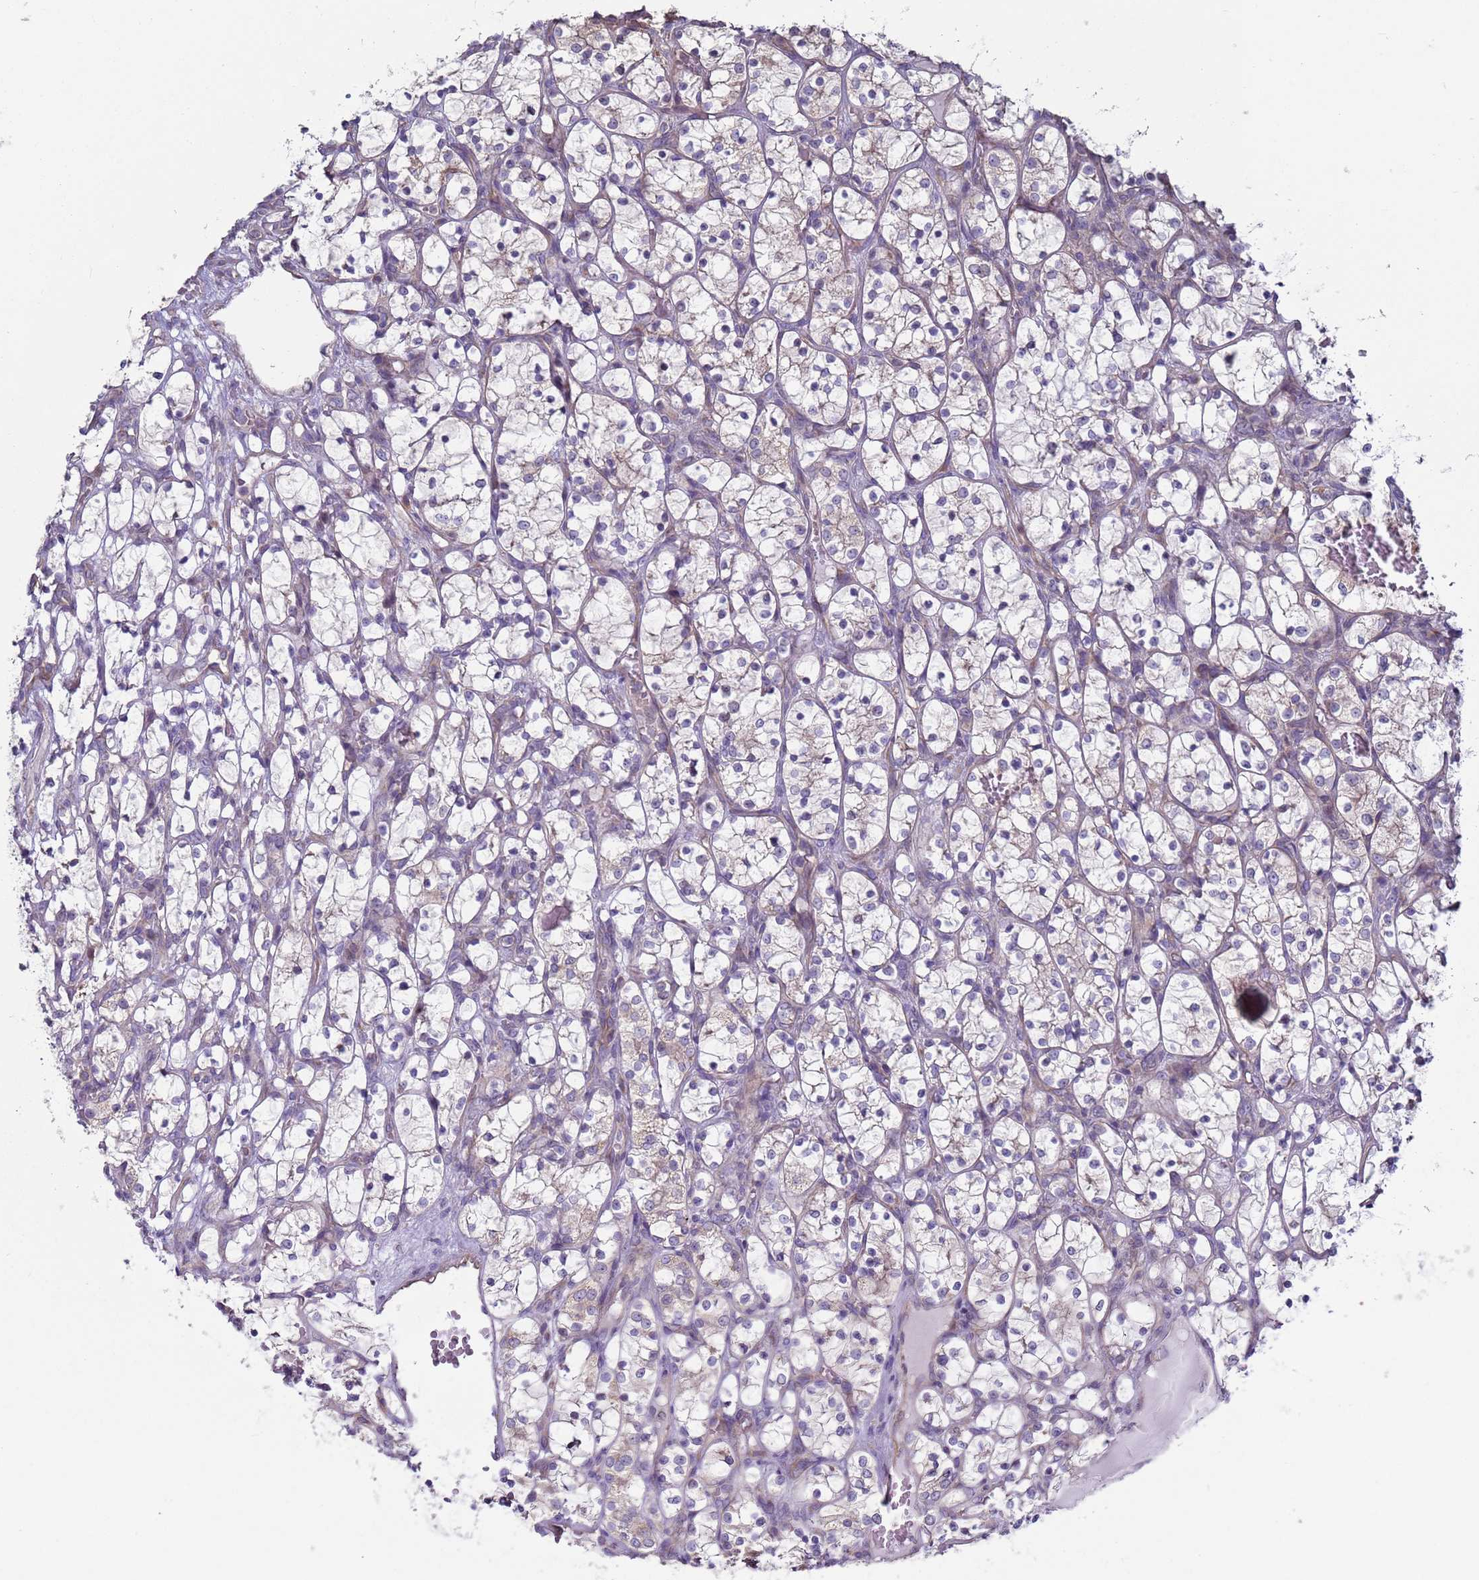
{"staining": {"intensity": "negative", "quantity": "none", "location": "none"}, "tissue": "renal cancer", "cell_type": "Tumor cells", "image_type": "cancer", "snomed": [{"axis": "morphology", "description": "Adenocarcinoma, NOS"}, {"axis": "topography", "description": "Kidney"}], "caption": "There is no significant positivity in tumor cells of renal cancer (adenocarcinoma).", "gene": "DIP2B", "patient": {"sex": "female", "age": 69}}